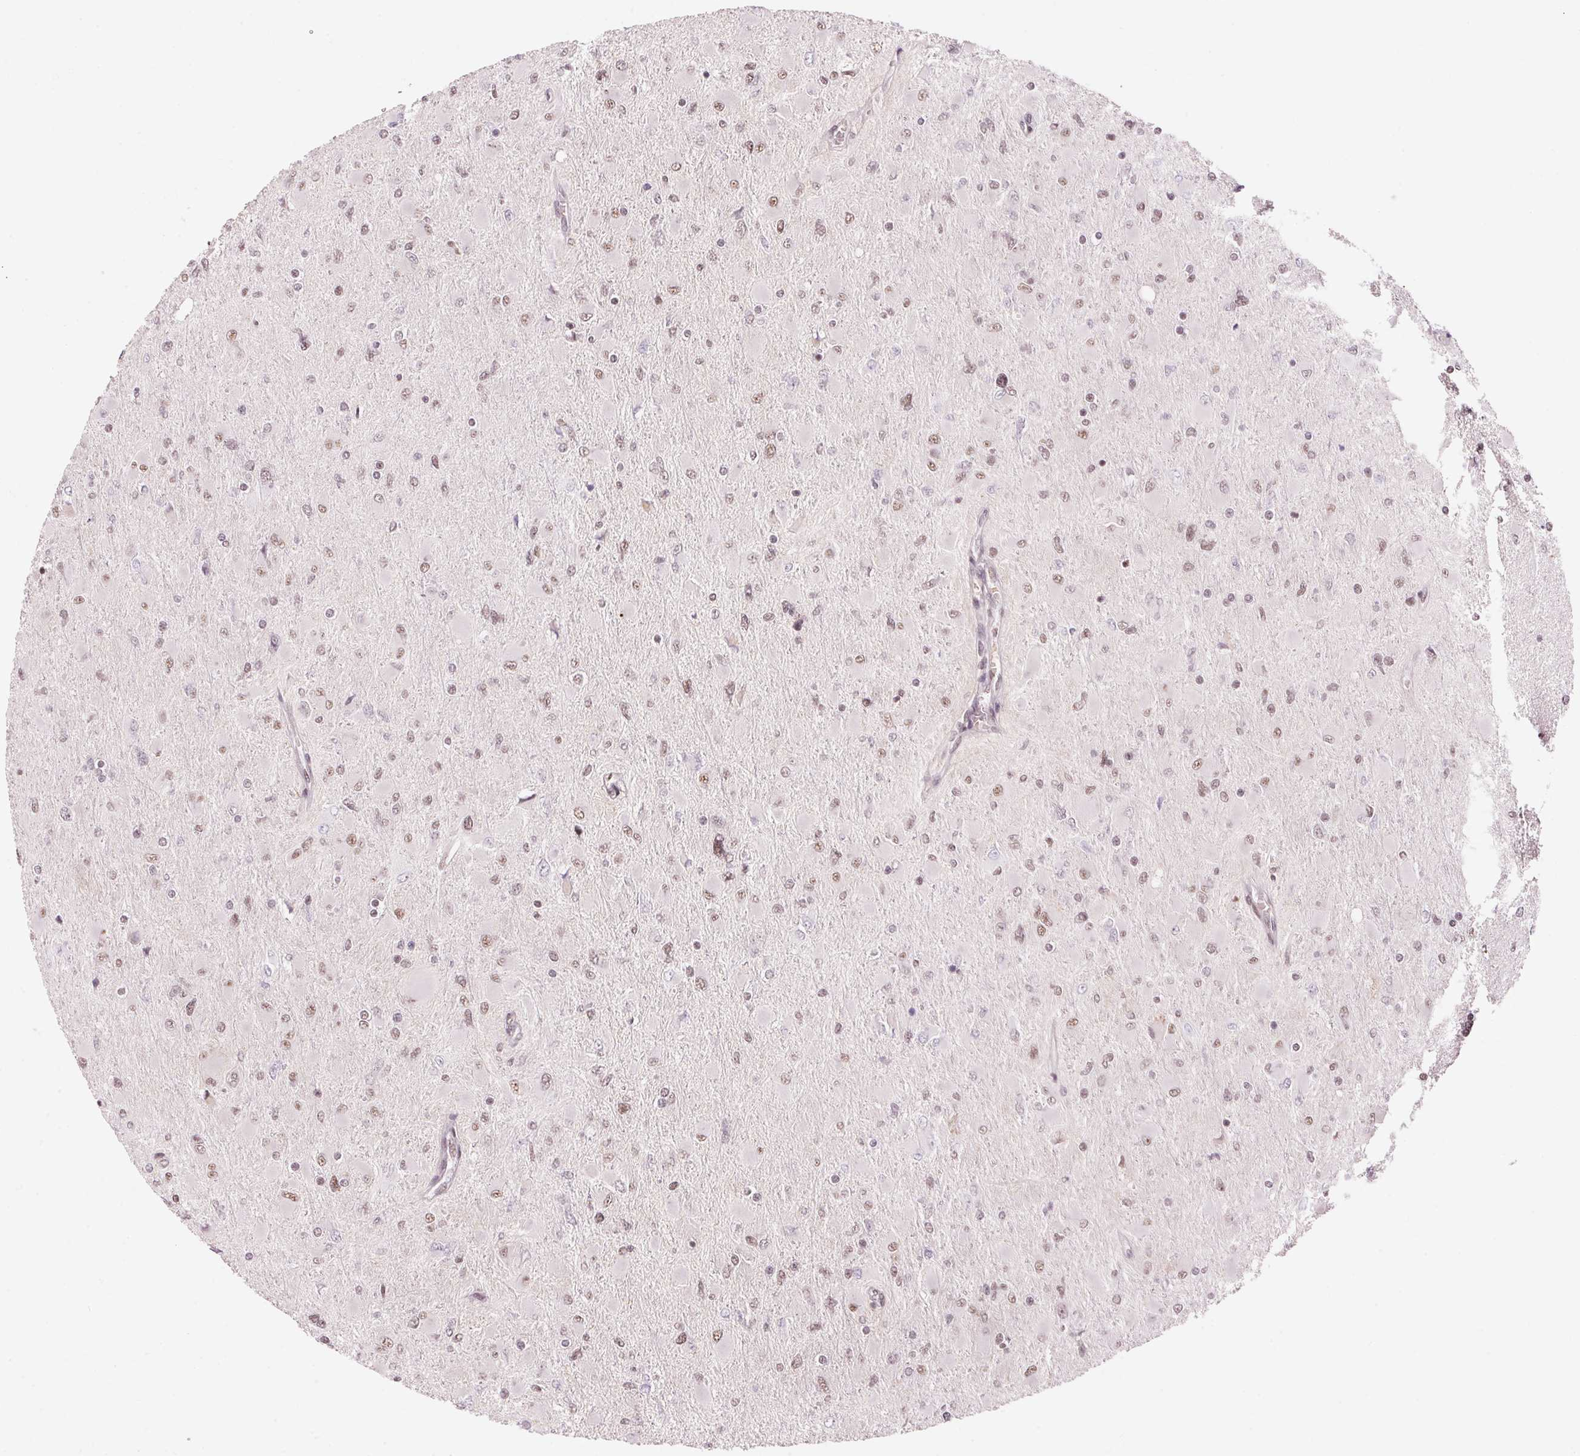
{"staining": {"intensity": "weak", "quantity": ">75%", "location": "nuclear"}, "tissue": "glioma", "cell_type": "Tumor cells", "image_type": "cancer", "snomed": [{"axis": "morphology", "description": "Glioma, malignant, High grade"}, {"axis": "topography", "description": "Cerebral cortex"}], "caption": "Approximately >75% of tumor cells in human malignant glioma (high-grade) reveal weak nuclear protein positivity as visualized by brown immunohistochemical staining.", "gene": "HNRNPDL", "patient": {"sex": "female", "age": 36}}